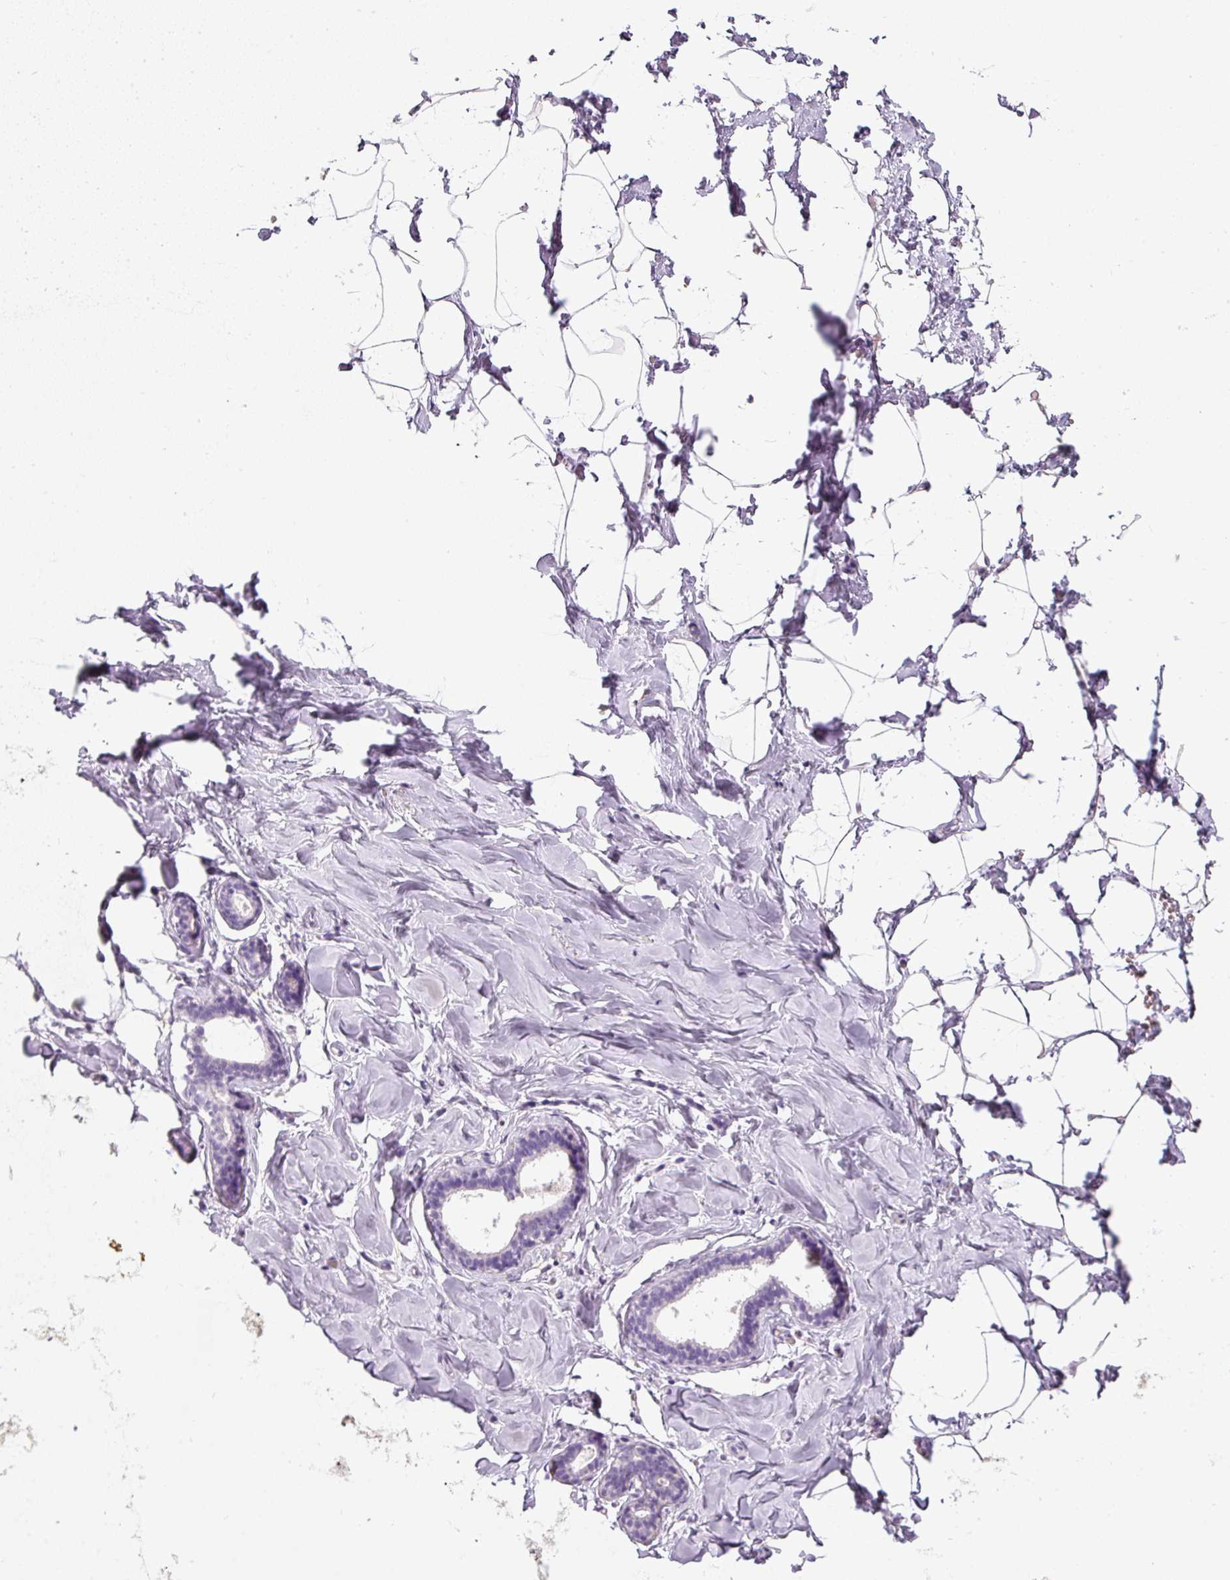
{"staining": {"intensity": "negative", "quantity": "none", "location": "none"}, "tissue": "breast", "cell_type": "Adipocytes", "image_type": "normal", "snomed": [{"axis": "morphology", "description": "Normal tissue, NOS"}, {"axis": "topography", "description": "Breast"}], "caption": "DAB (3,3'-diaminobenzidine) immunohistochemical staining of normal breast displays no significant staining in adipocytes.", "gene": "DNM1", "patient": {"sex": "female", "age": 23}}